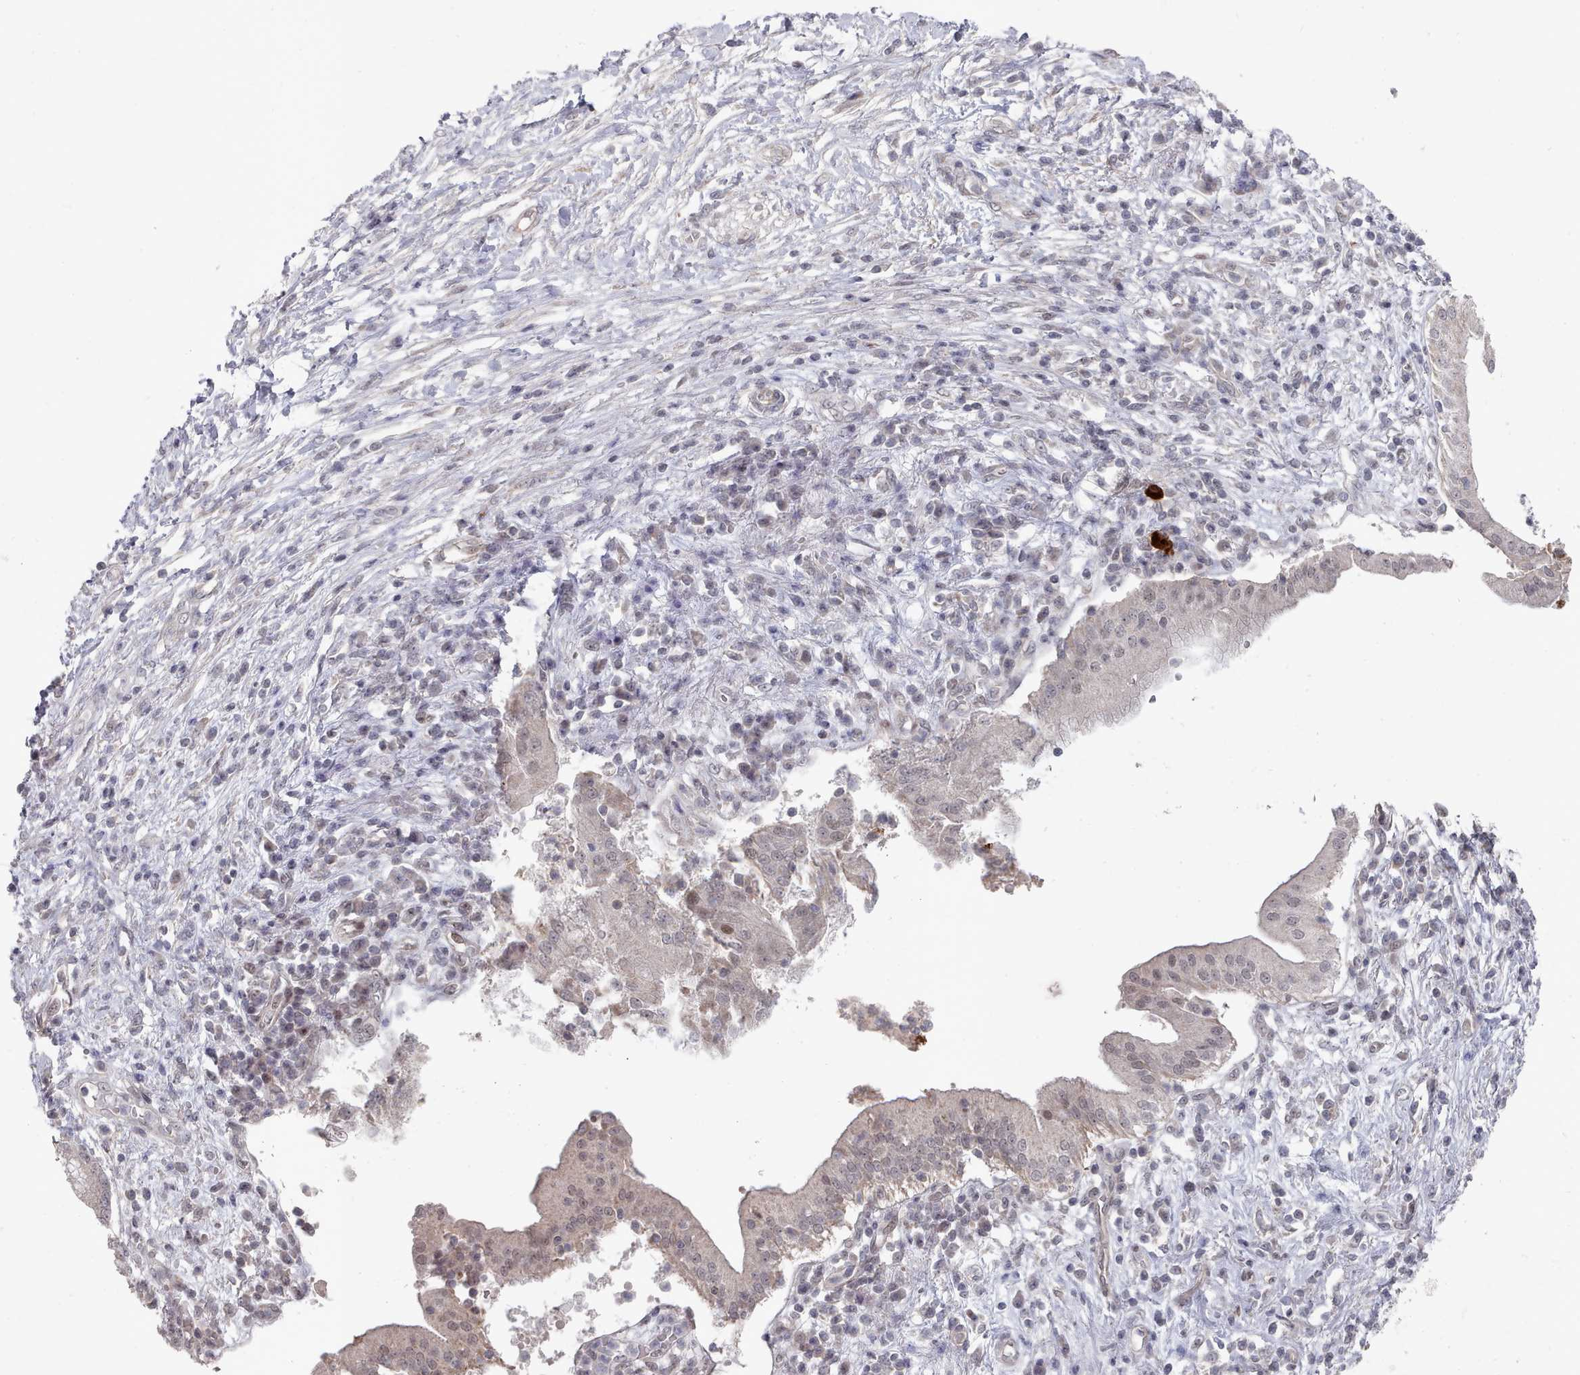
{"staining": {"intensity": "weak", "quantity": "<25%", "location": "nuclear"}, "tissue": "pancreatic cancer", "cell_type": "Tumor cells", "image_type": "cancer", "snomed": [{"axis": "morphology", "description": "Adenocarcinoma, NOS"}, {"axis": "topography", "description": "Pancreas"}], "caption": "This is an IHC micrograph of human pancreatic cancer. There is no positivity in tumor cells.", "gene": "CPSF4", "patient": {"sex": "male", "age": 68}}